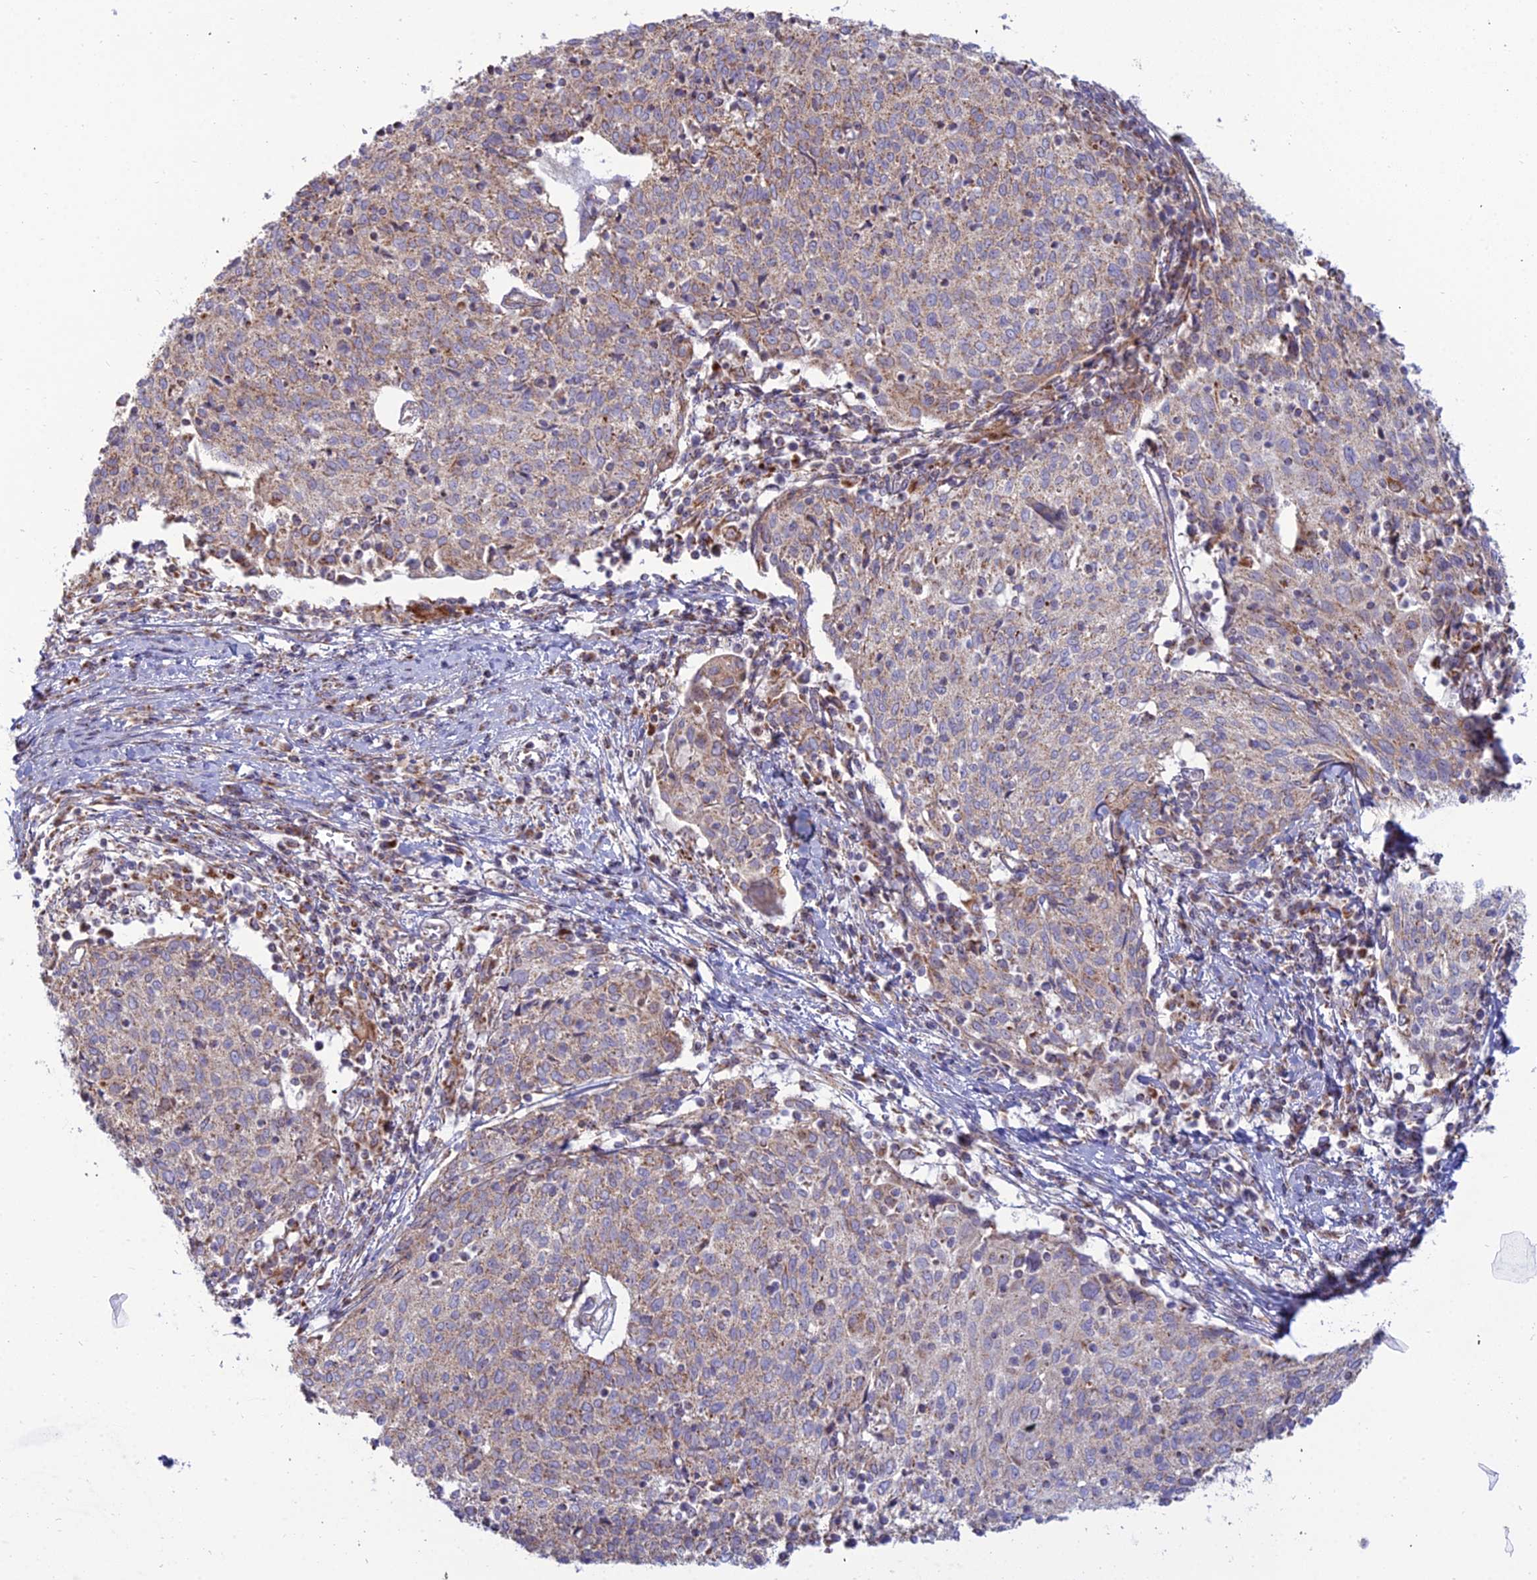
{"staining": {"intensity": "moderate", "quantity": "25%-75%", "location": "cytoplasmic/membranous"}, "tissue": "cervical cancer", "cell_type": "Tumor cells", "image_type": "cancer", "snomed": [{"axis": "morphology", "description": "Squamous cell carcinoma, NOS"}, {"axis": "topography", "description": "Cervix"}], "caption": "Immunohistochemistry of cervical cancer shows medium levels of moderate cytoplasmic/membranous staining in about 25%-75% of tumor cells.", "gene": "SLC35F4", "patient": {"sex": "female", "age": 52}}